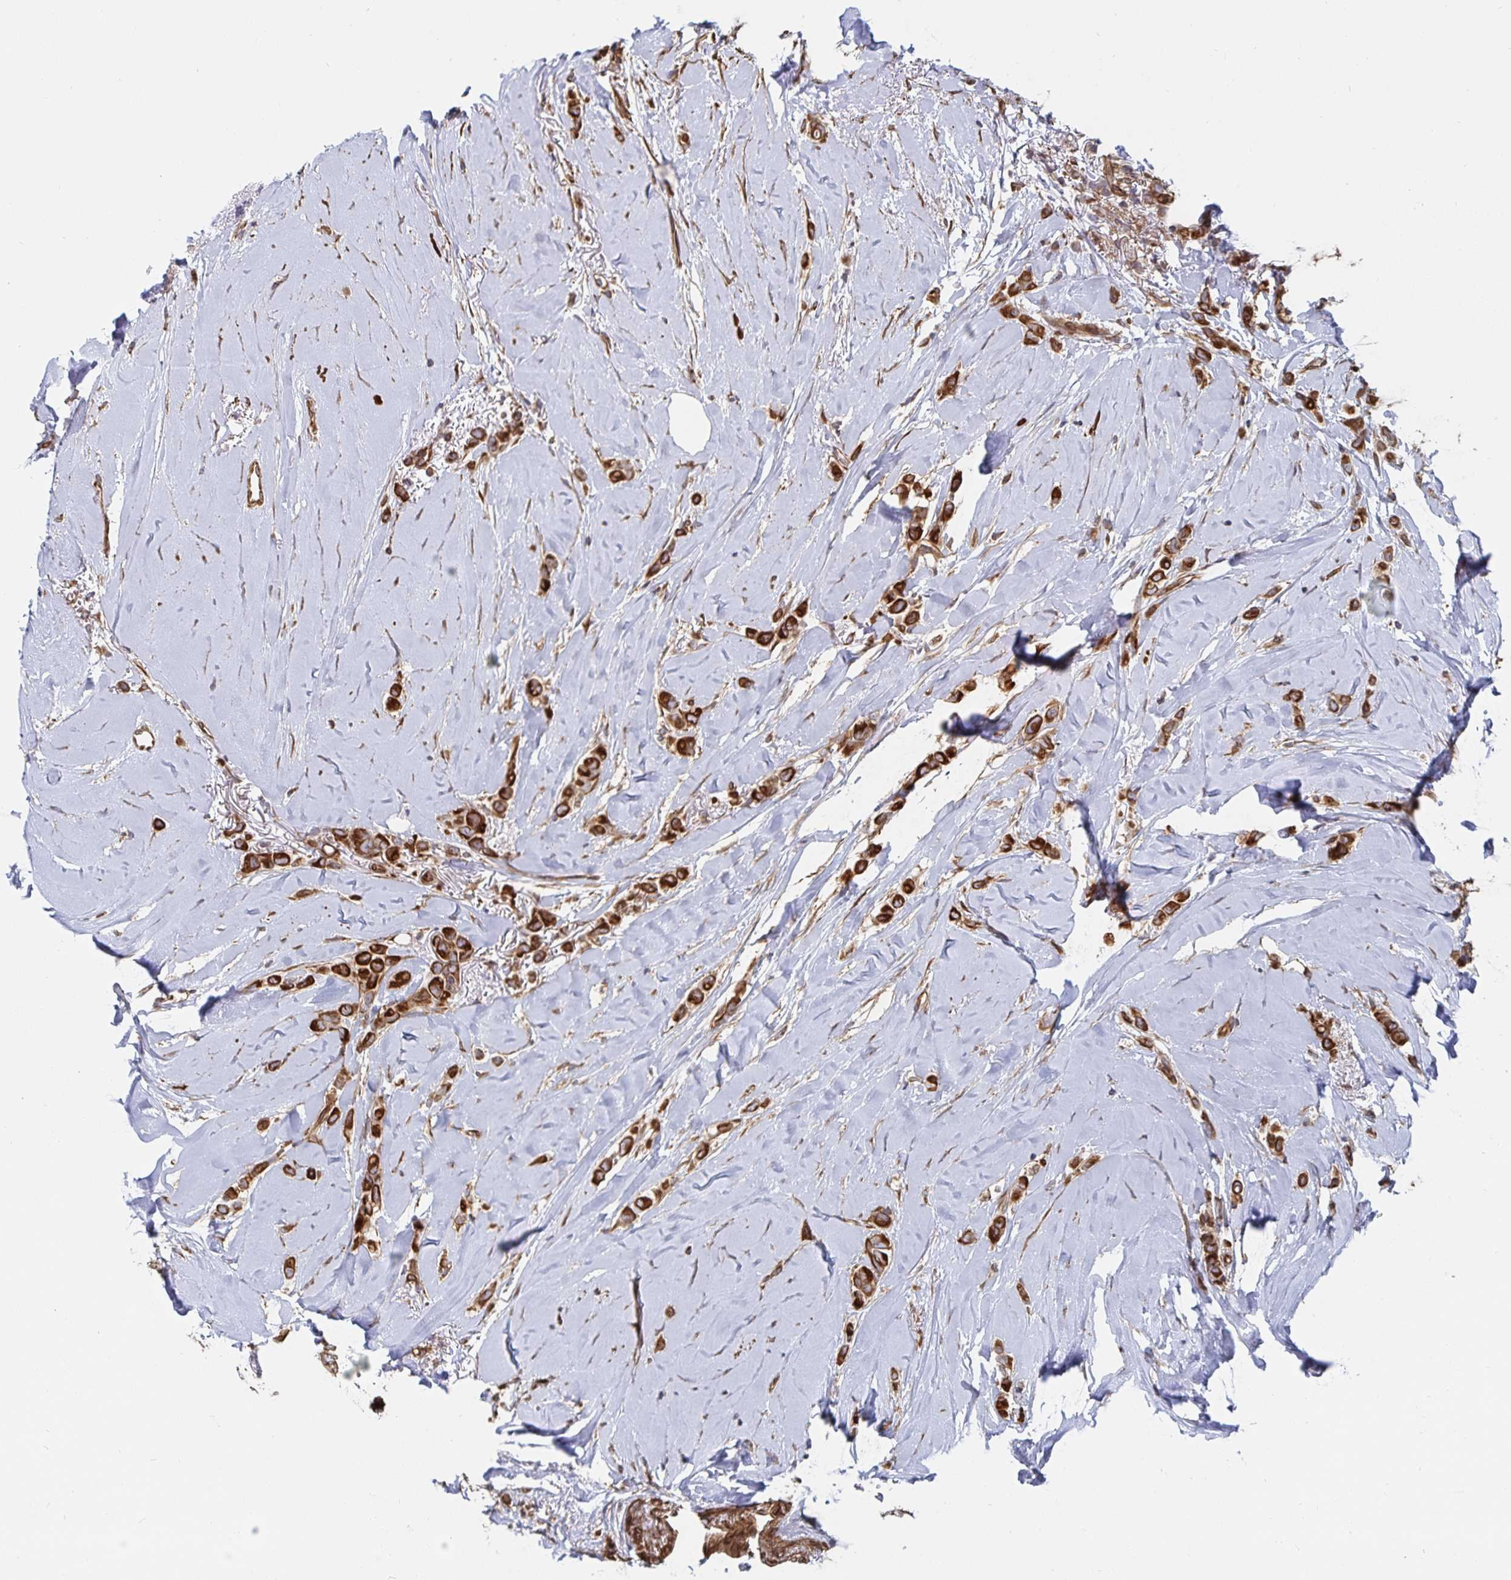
{"staining": {"intensity": "strong", "quantity": ">75%", "location": "cytoplasmic/membranous"}, "tissue": "breast cancer", "cell_type": "Tumor cells", "image_type": "cancer", "snomed": [{"axis": "morphology", "description": "Lobular carcinoma"}, {"axis": "topography", "description": "Breast"}], "caption": "Immunohistochemical staining of lobular carcinoma (breast) exhibits high levels of strong cytoplasmic/membranous staining in approximately >75% of tumor cells.", "gene": "BCAP29", "patient": {"sex": "female", "age": 66}}